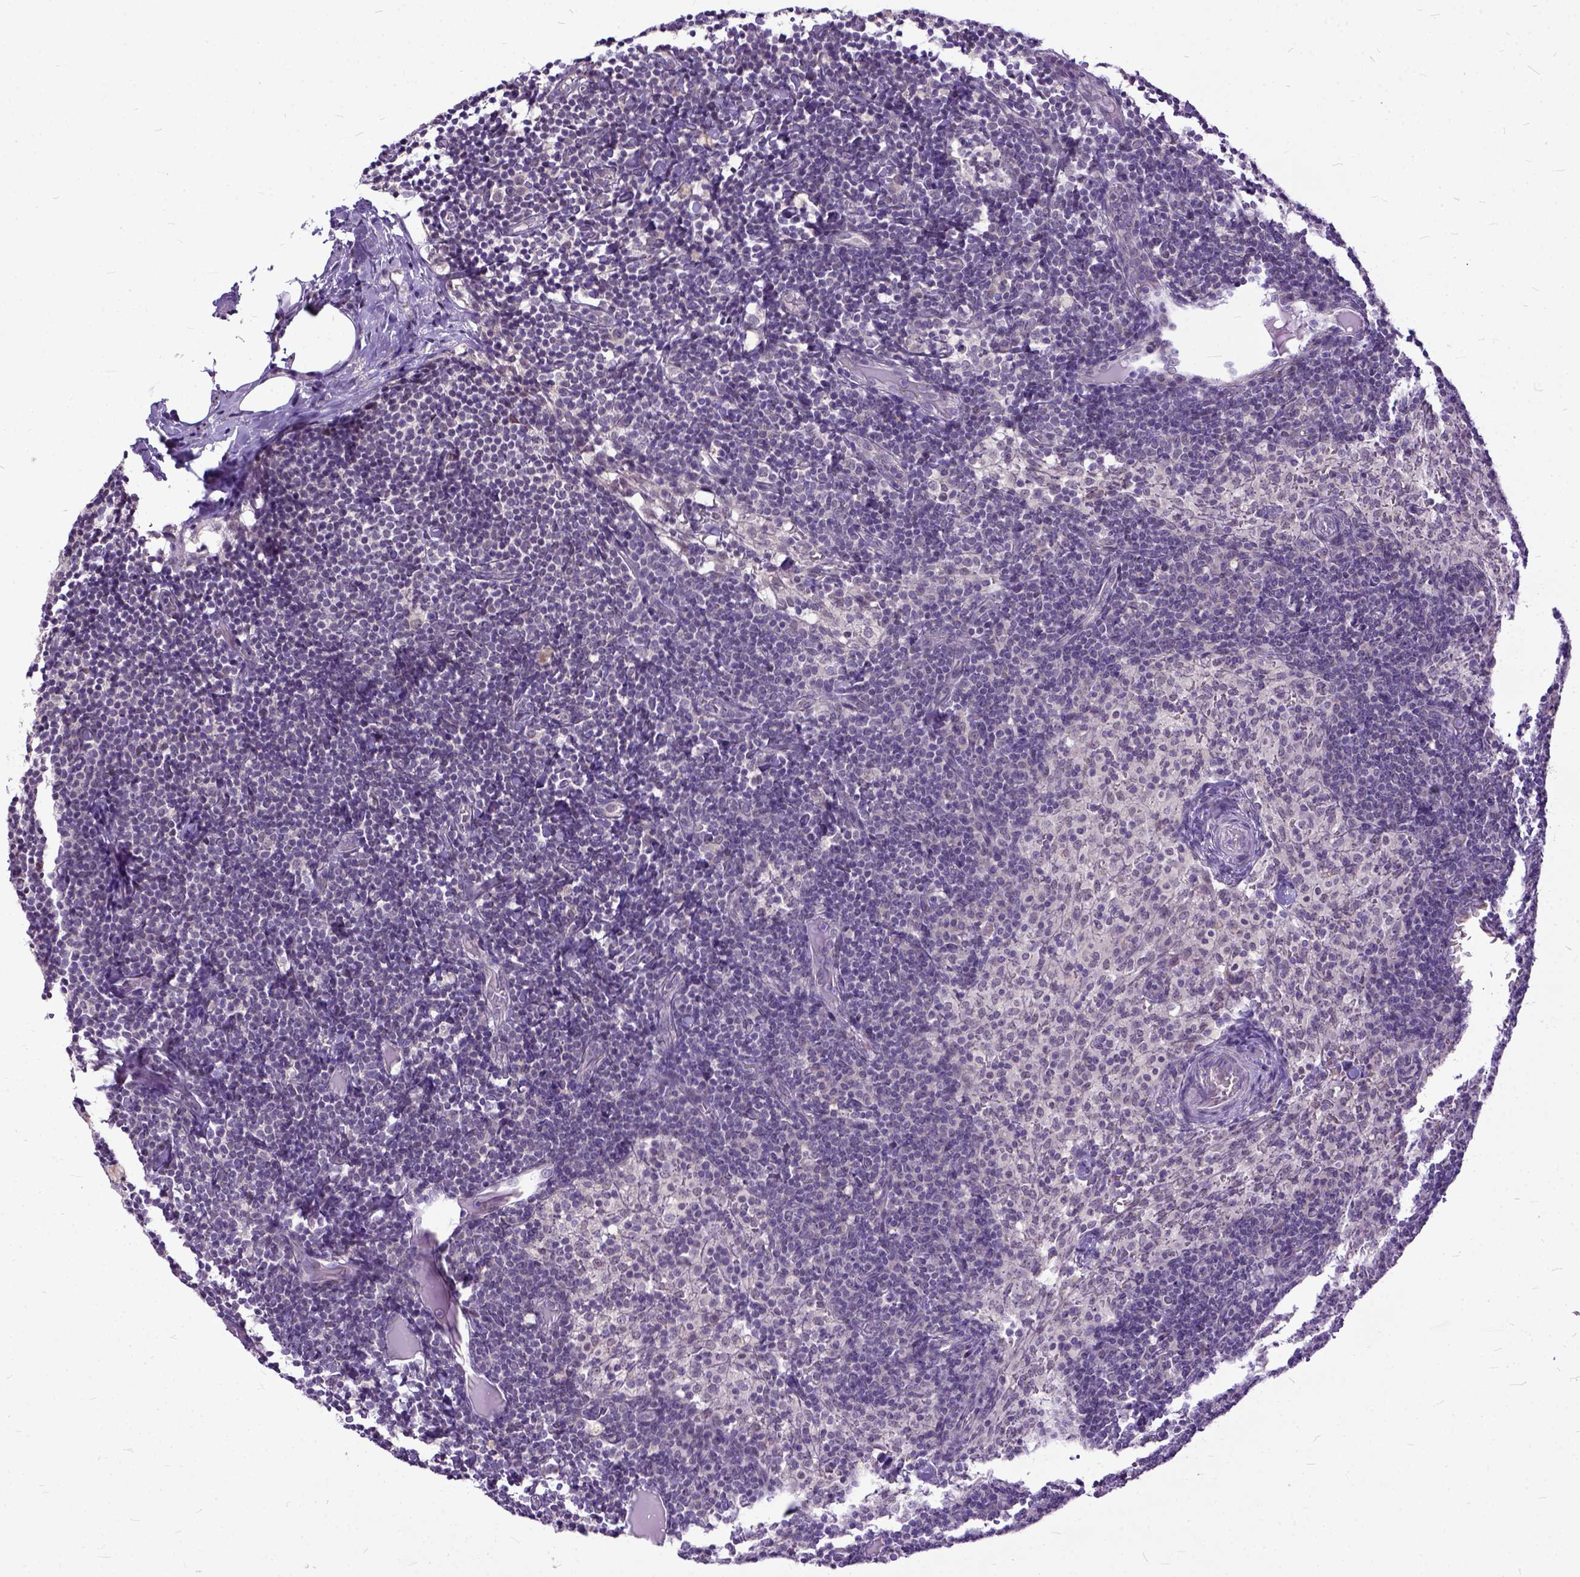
{"staining": {"intensity": "negative", "quantity": "none", "location": "none"}, "tissue": "lymph node", "cell_type": "Germinal center cells", "image_type": "normal", "snomed": [{"axis": "morphology", "description": "Normal tissue, NOS"}, {"axis": "topography", "description": "Lymph node"}], "caption": "This is an immunohistochemistry histopathology image of benign human lymph node. There is no positivity in germinal center cells.", "gene": "TCEAL7", "patient": {"sex": "female", "age": 41}}